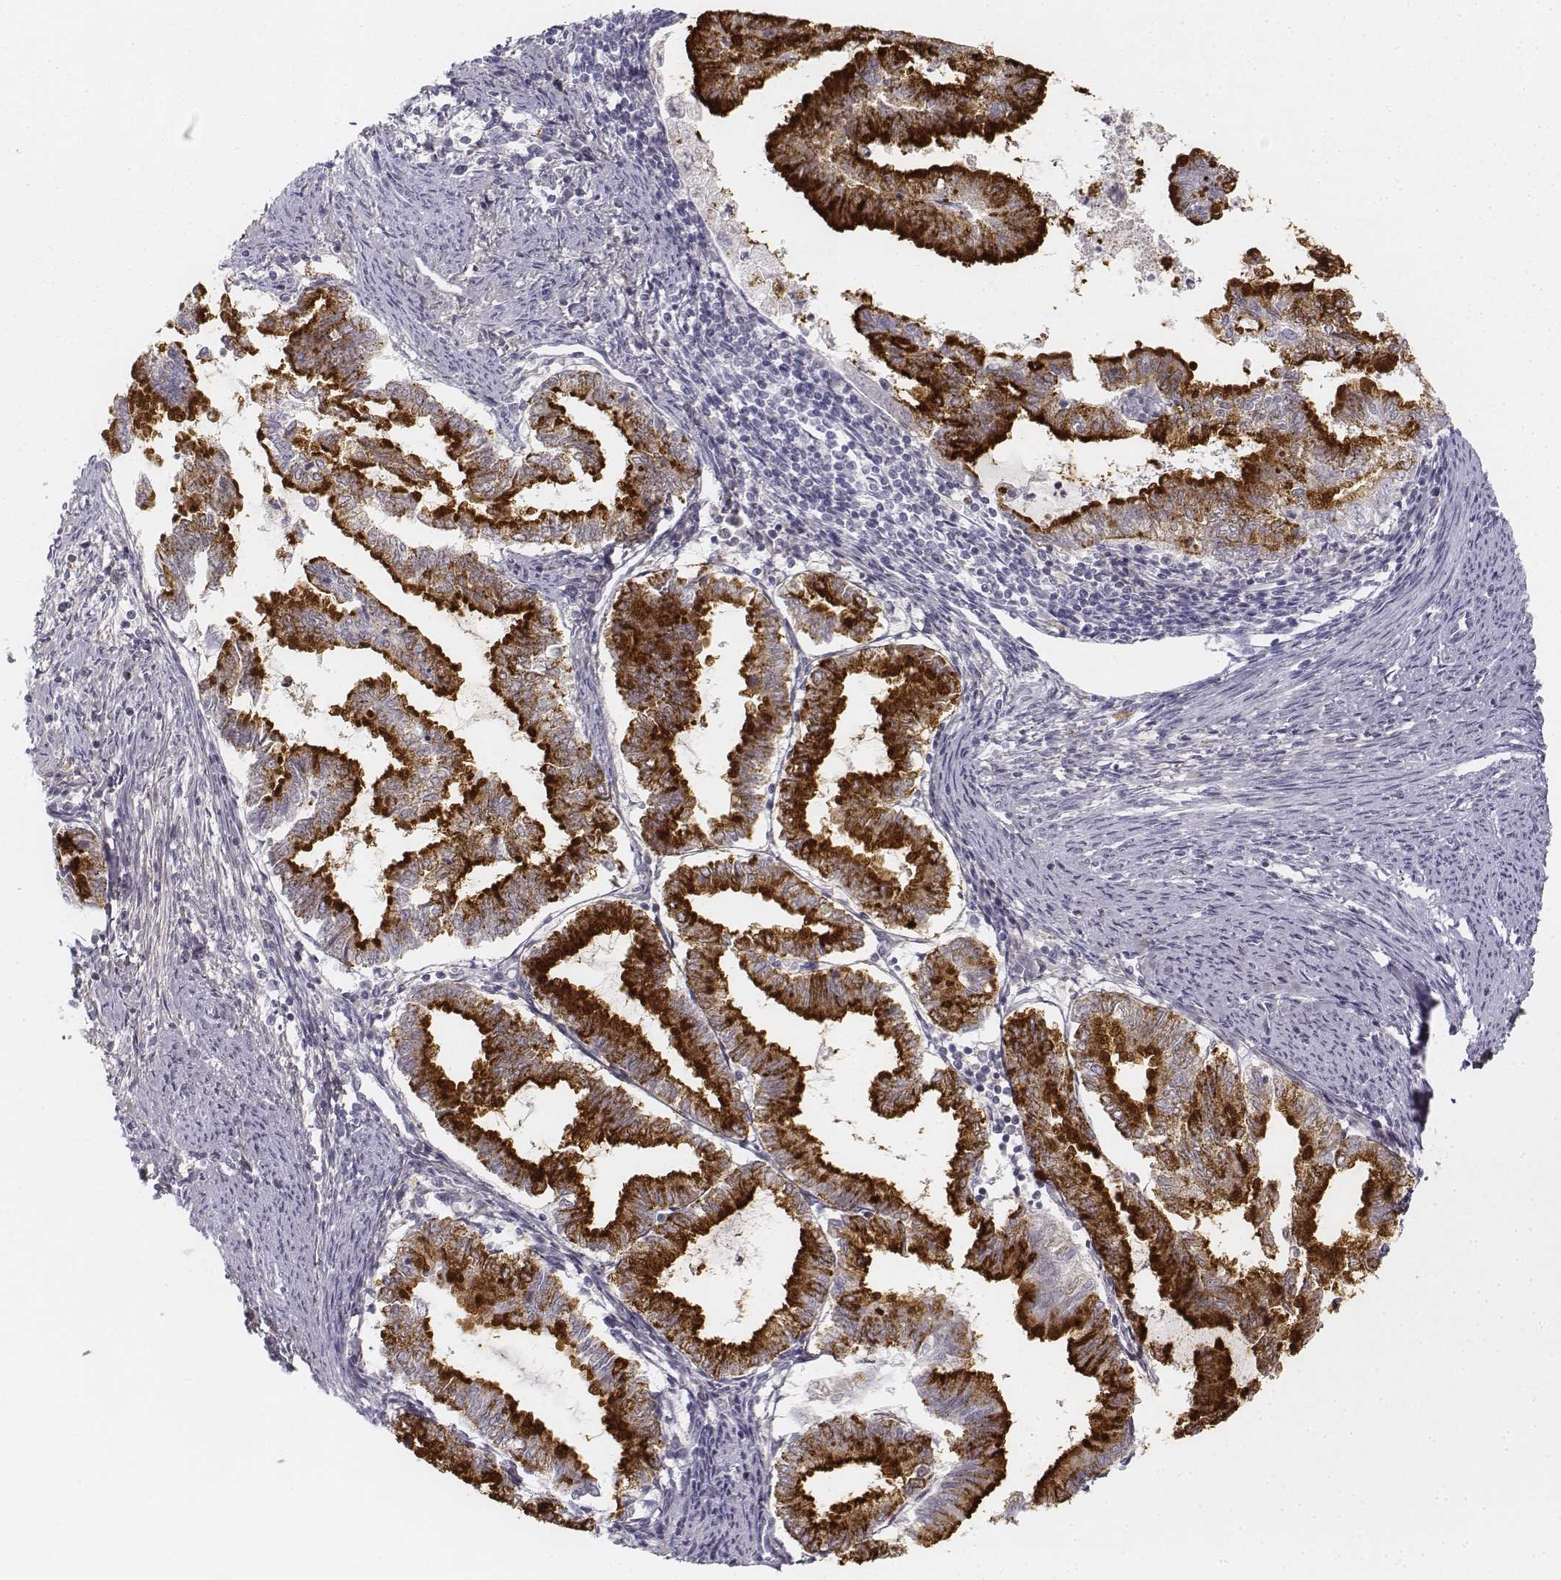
{"staining": {"intensity": "strong", "quantity": ">75%", "location": "cytoplasmic/membranous"}, "tissue": "endometrial cancer", "cell_type": "Tumor cells", "image_type": "cancer", "snomed": [{"axis": "morphology", "description": "Adenocarcinoma, NOS"}, {"axis": "topography", "description": "Endometrium"}], "caption": "Protein staining by immunohistochemistry (IHC) demonstrates strong cytoplasmic/membranous expression in approximately >75% of tumor cells in adenocarcinoma (endometrial). Immunohistochemistry (ihc) stains the protein in brown and the nuclei are stained blue.", "gene": "KRT84", "patient": {"sex": "female", "age": 79}}